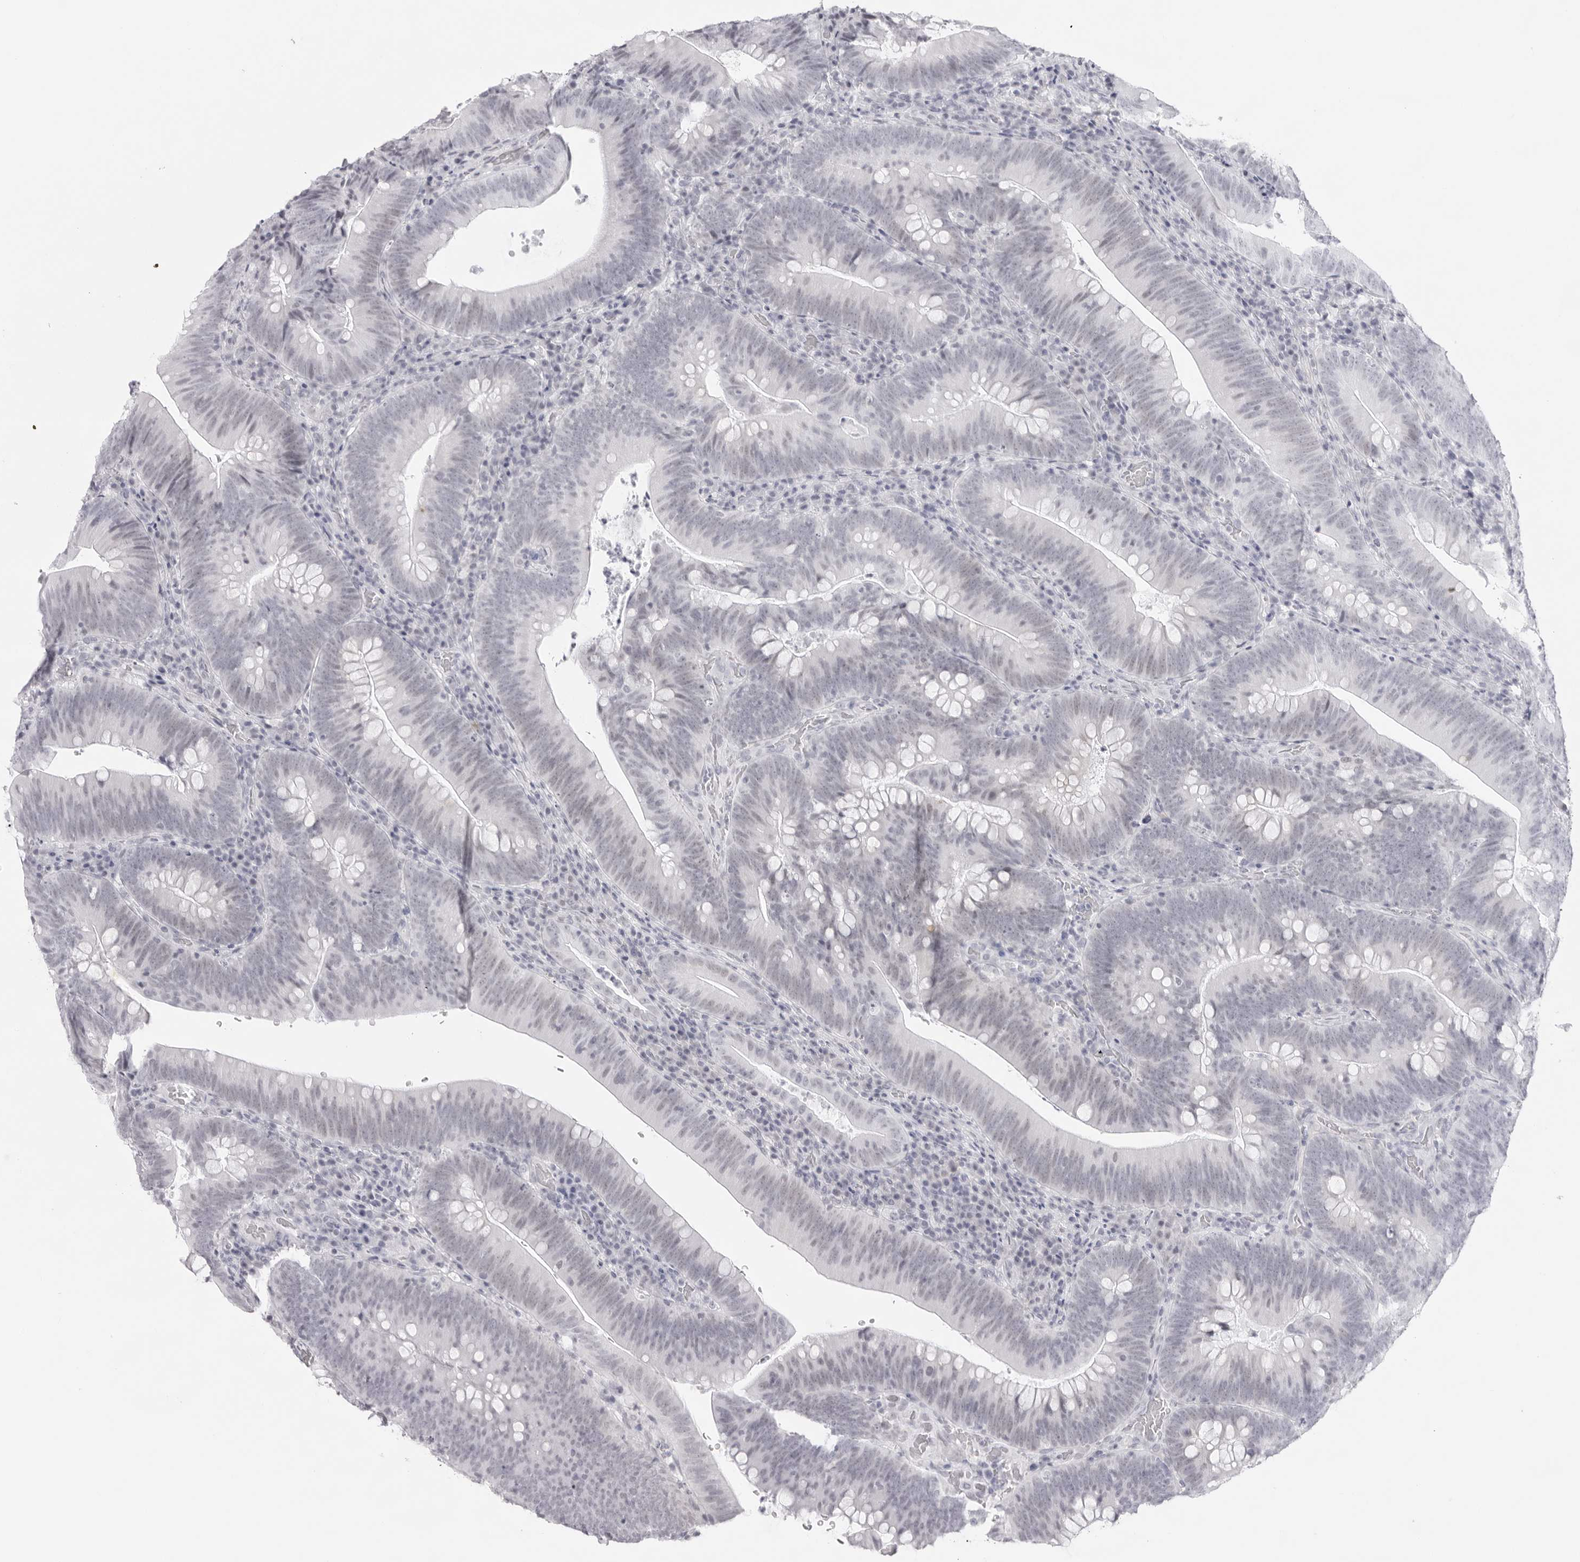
{"staining": {"intensity": "negative", "quantity": "none", "location": "none"}, "tissue": "colorectal cancer", "cell_type": "Tumor cells", "image_type": "cancer", "snomed": [{"axis": "morphology", "description": "Normal tissue, NOS"}, {"axis": "topography", "description": "Colon"}], "caption": "An image of human colorectal cancer is negative for staining in tumor cells. (DAB (3,3'-diaminobenzidine) immunohistochemistry (IHC), high magnification).", "gene": "KLK12", "patient": {"sex": "female", "age": 82}}